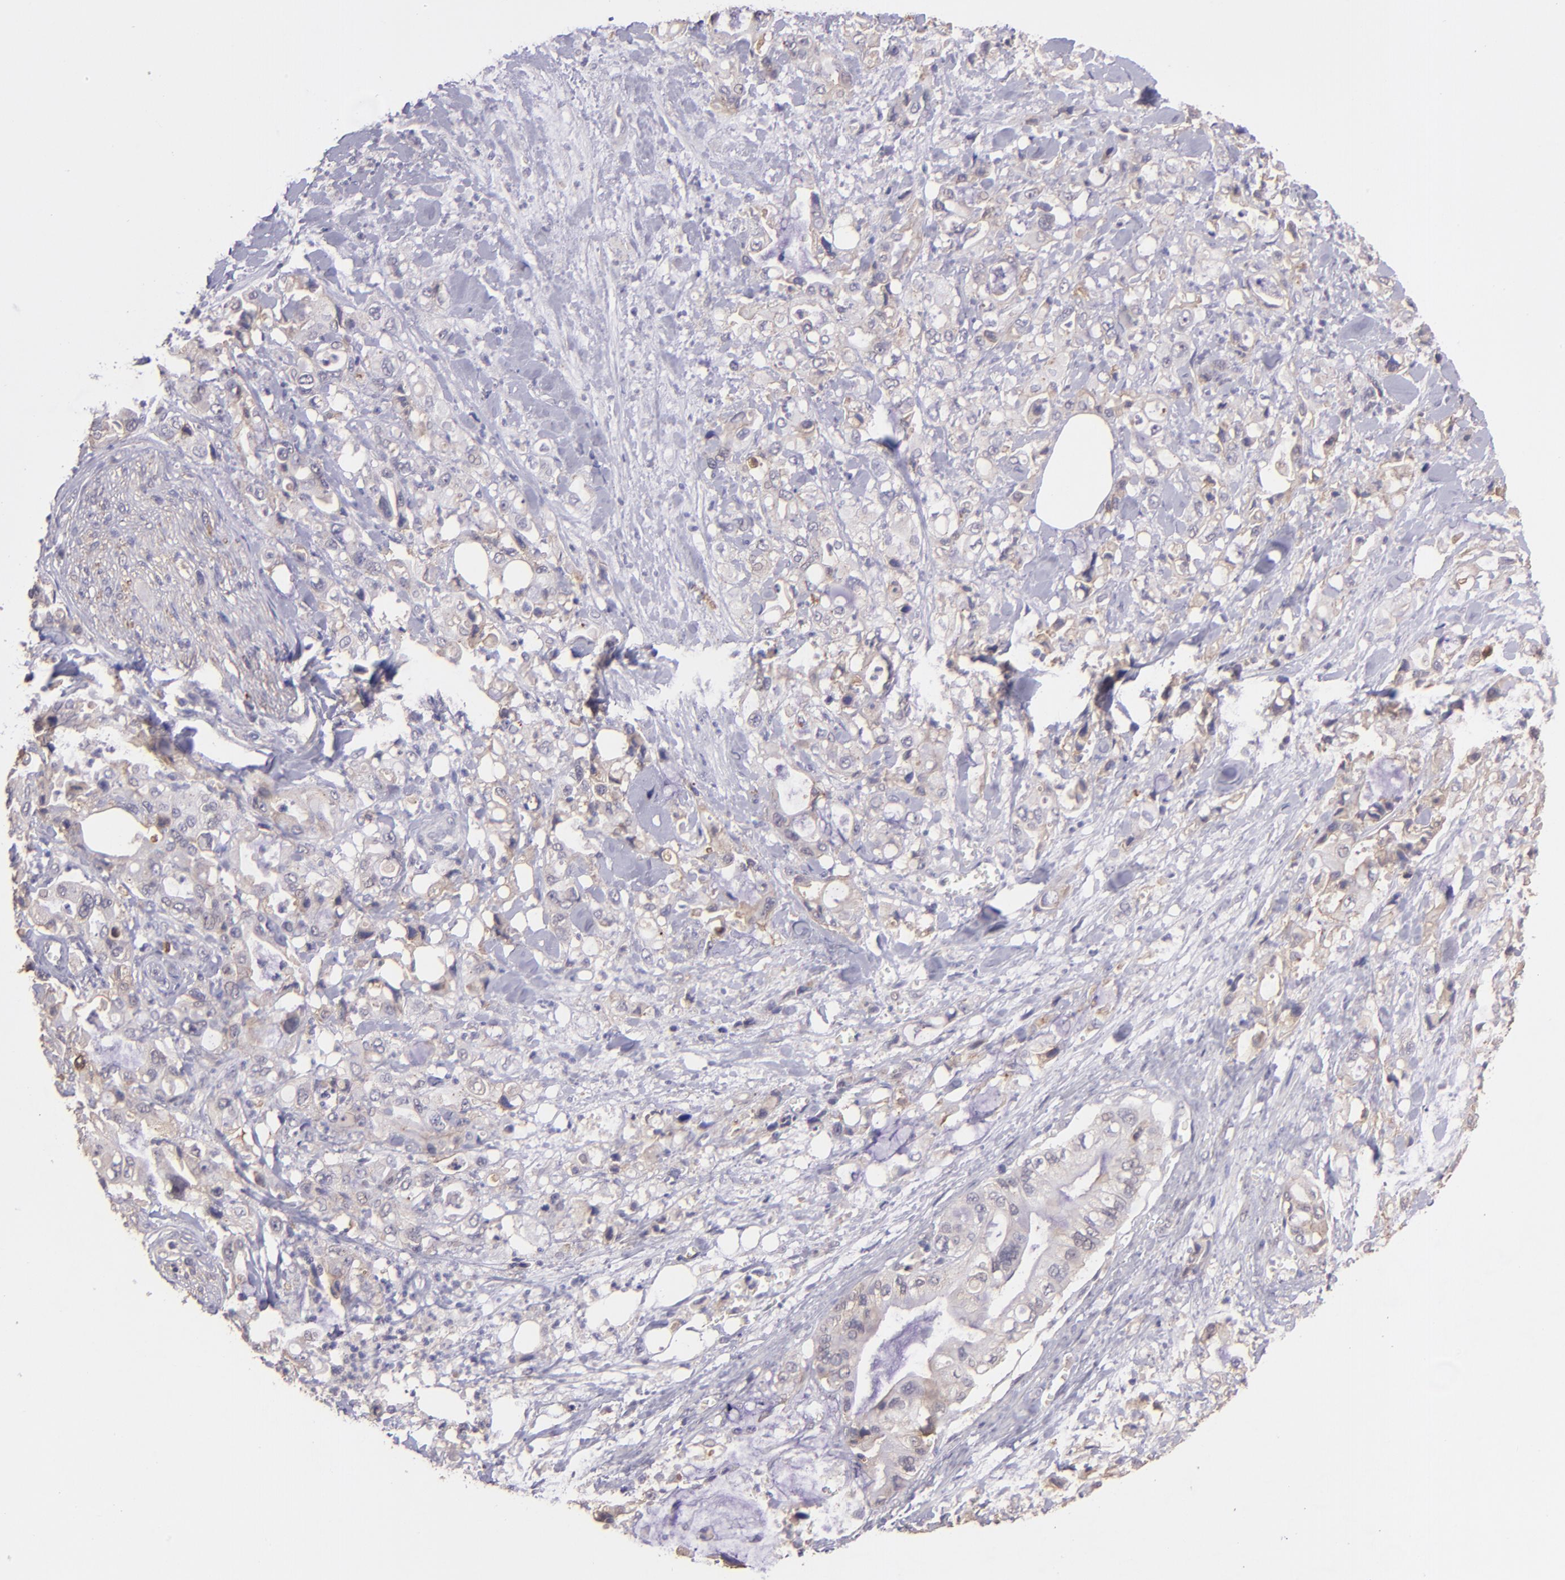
{"staining": {"intensity": "negative", "quantity": "none", "location": "none"}, "tissue": "pancreatic cancer", "cell_type": "Tumor cells", "image_type": "cancer", "snomed": [{"axis": "morphology", "description": "Adenocarcinoma, NOS"}, {"axis": "topography", "description": "Pancreas"}], "caption": "The immunohistochemistry (IHC) image has no significant staining in tumor cells of pancreatic cancer (adenocarcinoma) tissue.", "gene": "PAPPA", "patient": {"sex": "male", "age": 70}}